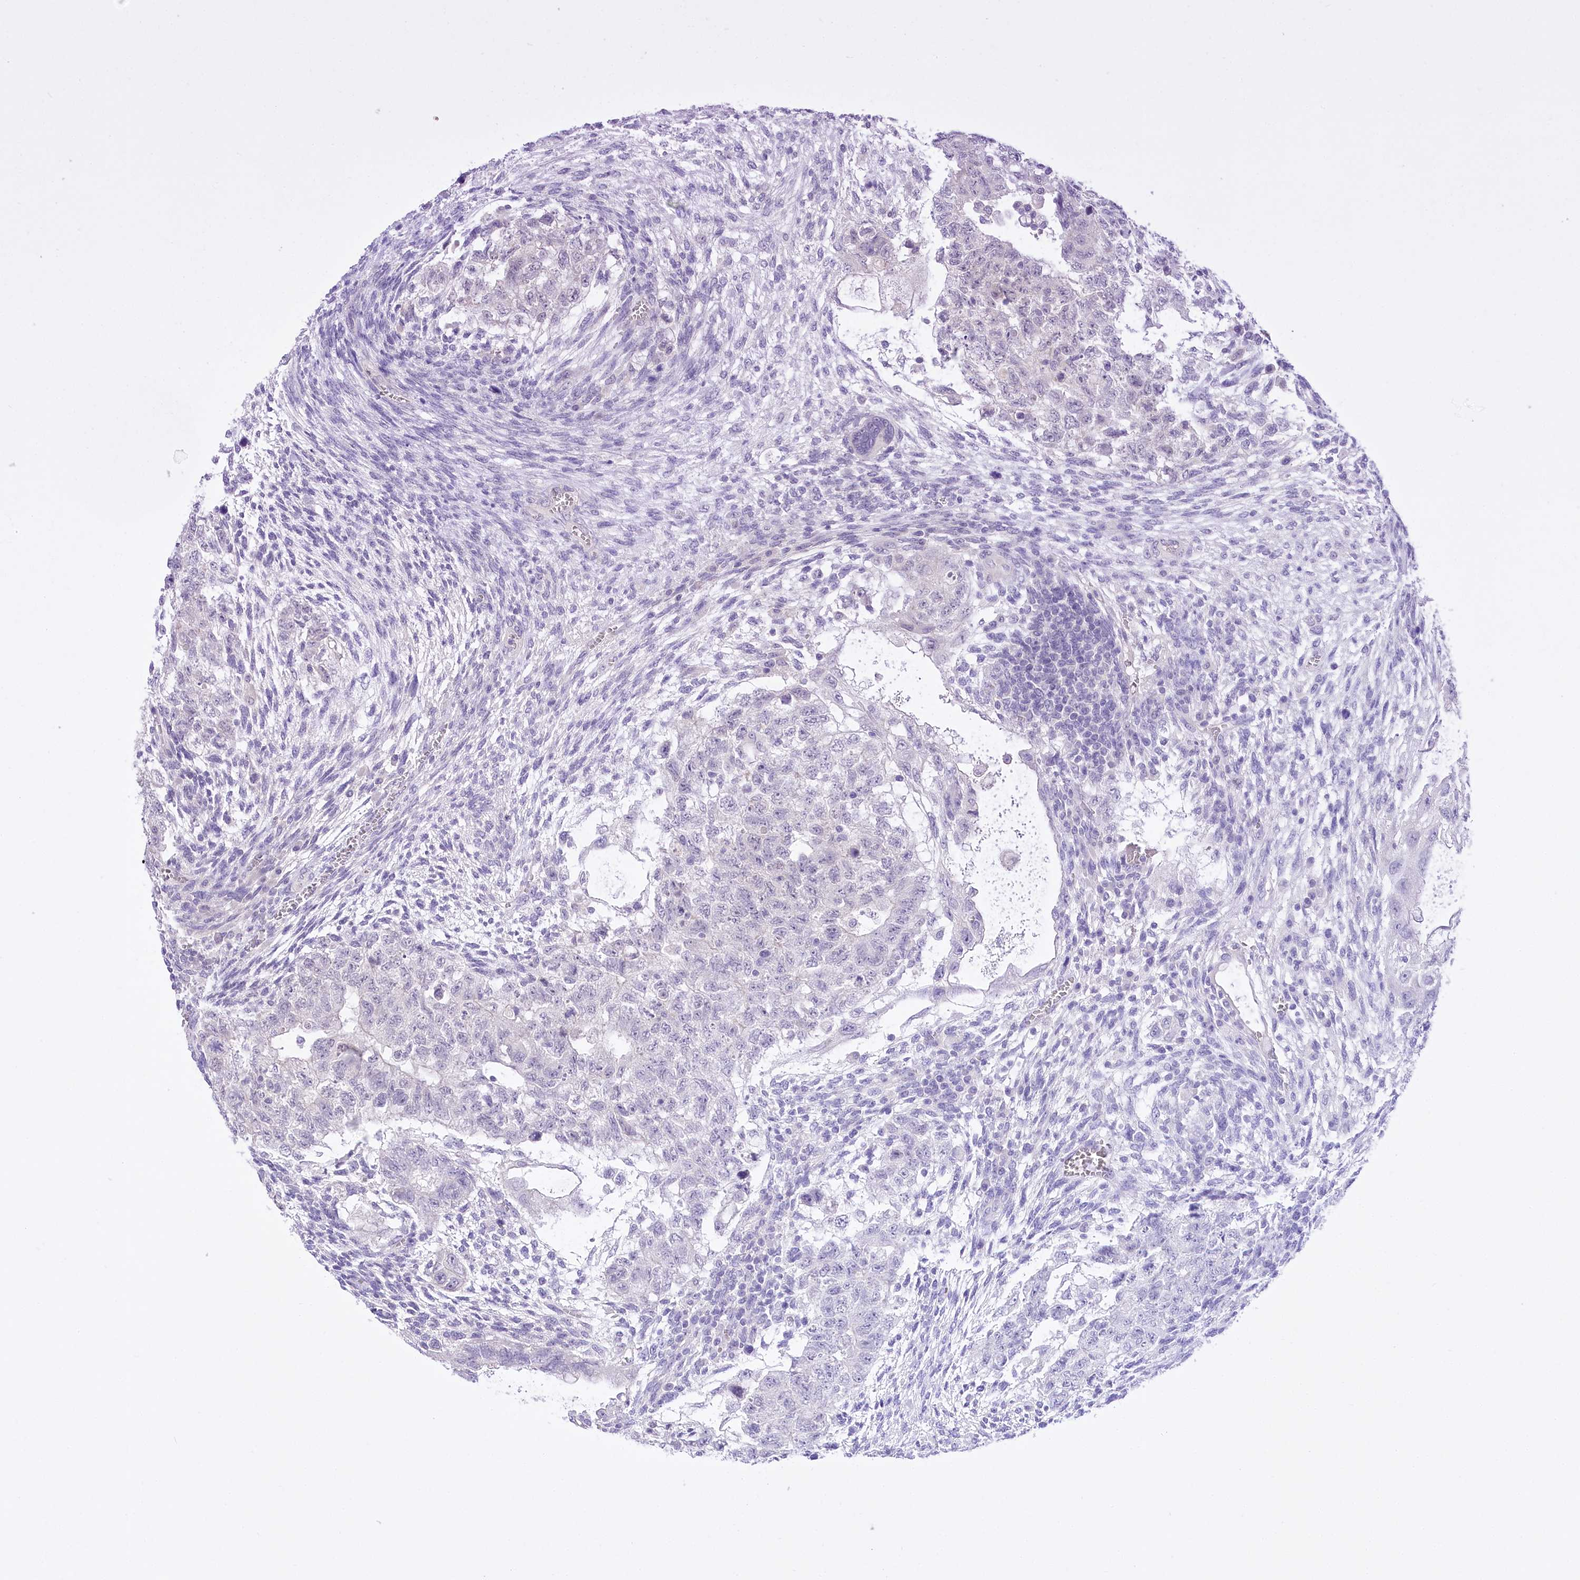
{"staining": {"intensity": "negative", "quantity": "none", "location": "none"}, "tissue": "testis cancer", "cell_type": "Tumor cells", "image_type": "cancer", "snomed": [{"axis": "morphology", "description": "Carcinoma, Embryonal, NOS"}, {"axis": "topography", "description": "Testis"}], "caption": "Human testis cancer (embryonal carcinoma) stained for a protein using IHC demonstrates no positivity in tumor cells.", "gene": "PBLD", "patient": {"sex": "male", "age": 37}}